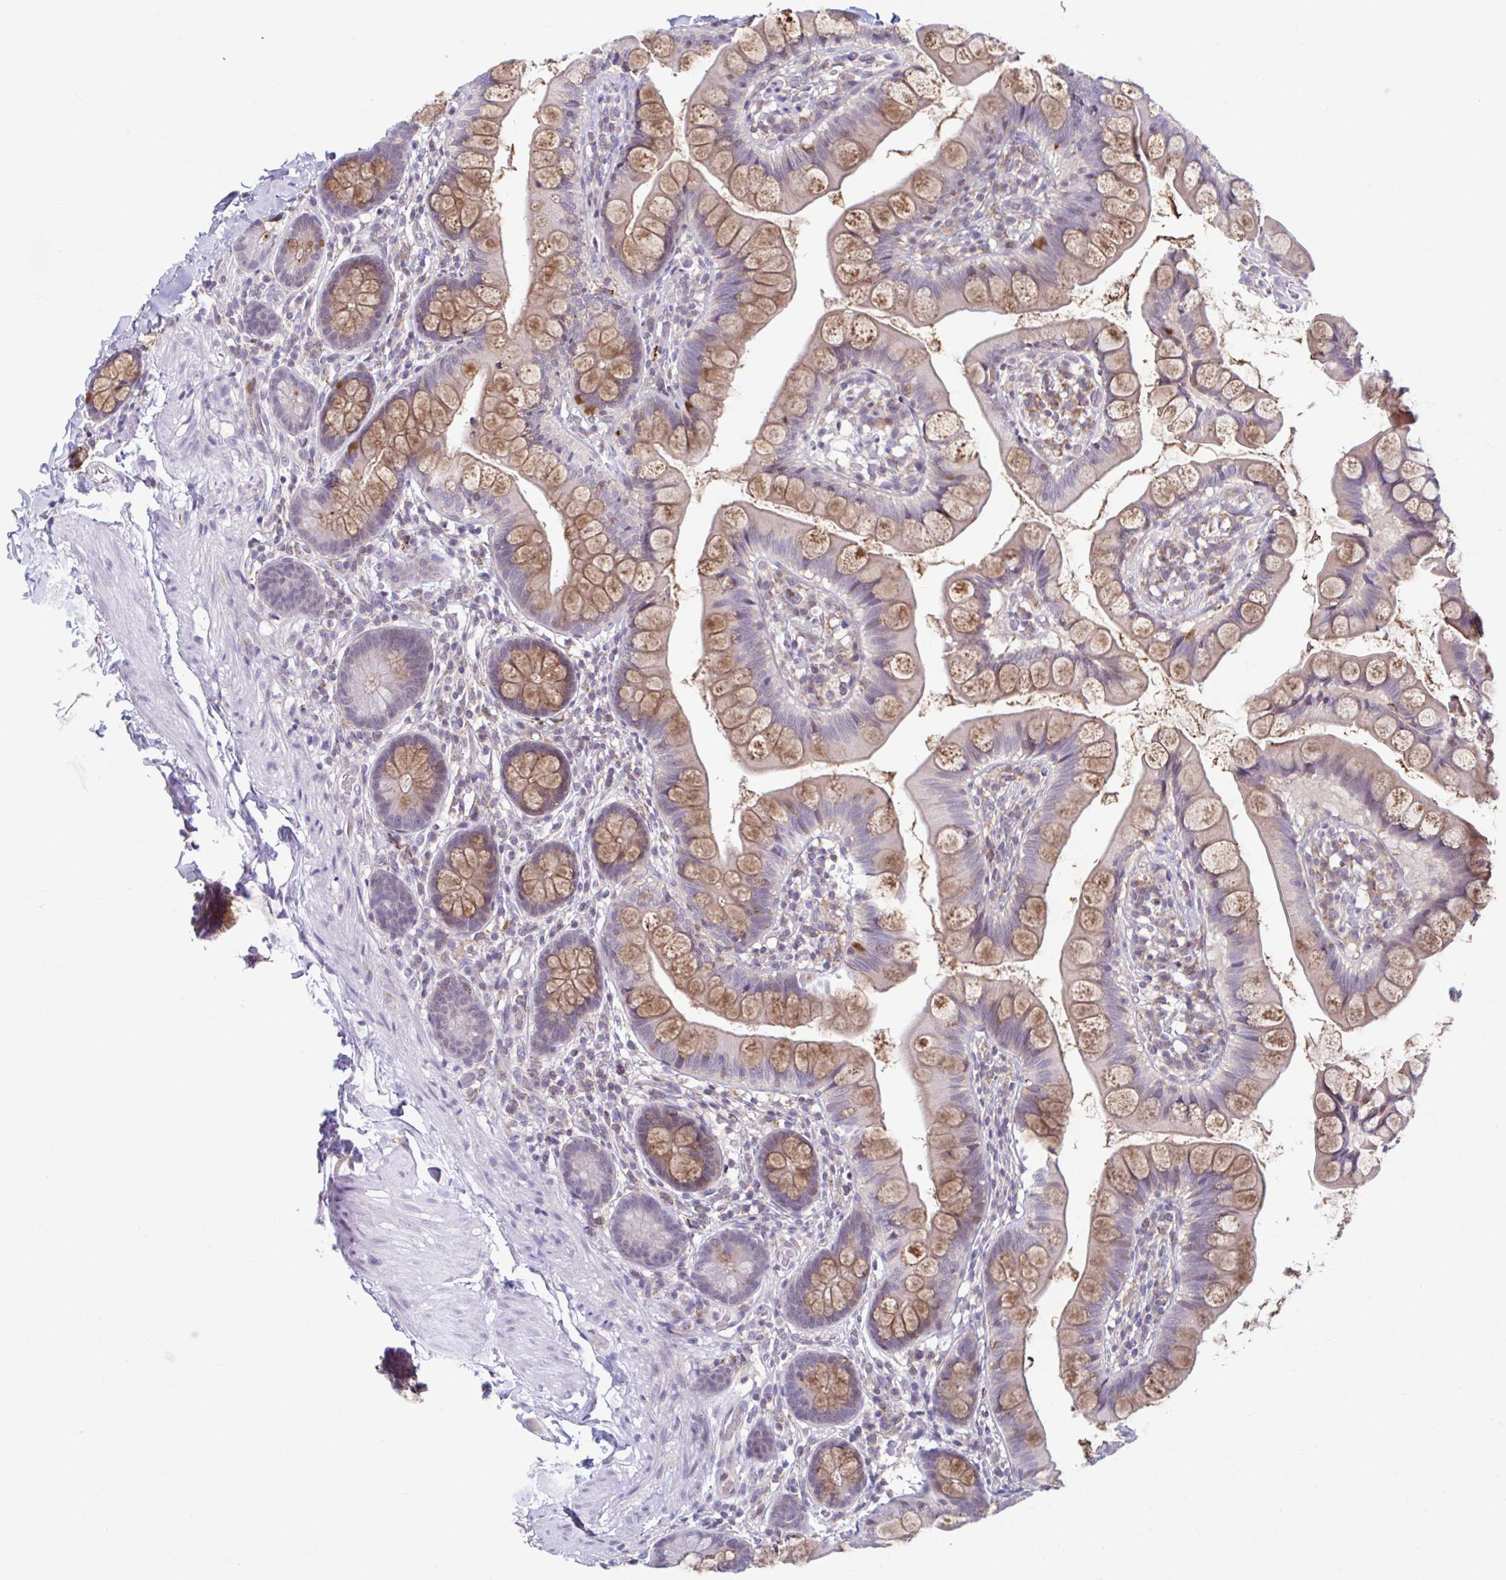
{"staining": {"intensity": "moderate", "quantity": "25%-75%", "location": "cytoplasmic/membranous"}, "tissue": "small intestine", "cell_type": "Glandular cells", "image_type": "normal", "snomed": [{"axis": "morphology", "description": "Normal tissue, NOS"}, {"axis": "topography", "description": "Small intestine"}], "caption": "Approximately 25%-75% of glandular cells in normal small intestine demonstrate moderate cytoplasmic/membranous protein staining as visualized by brown immunohistochemical staining.", "gene": "ADAT3", "patient": {"sex": "male", "age": 70}}